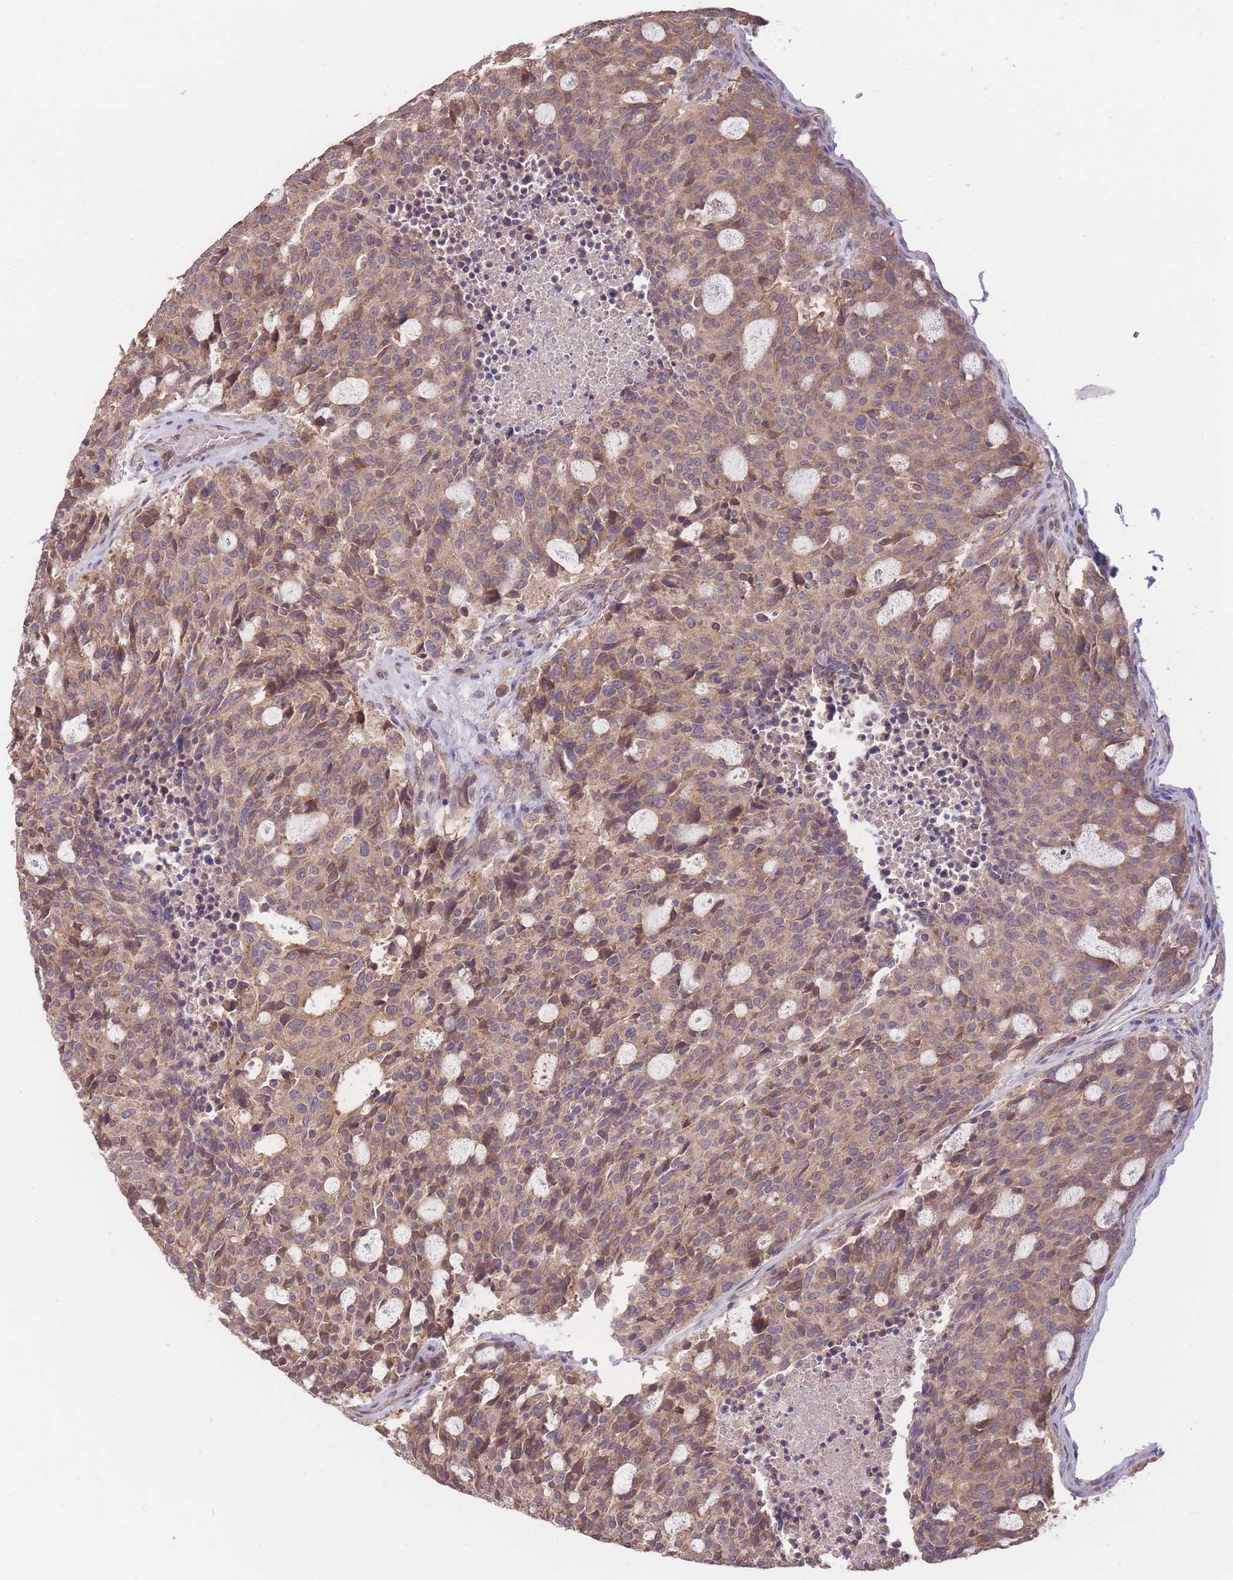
{"staining": {"intensity": "weak", "quantity": ">75%", "location": "cytoplasmic/membranous"}, "tissue": "carcinoid", "cell_type": "Tumor cells", "image_type": "cancer", "snomed": [{"axis": "morphology", "description": "Carcinoid, malignant, NOS"}, {"axis": "topography", "description": "Pancreas"}], "caption": "IHC (DAB (3,3'-diaminobenzidine)) staining of carcinoid exhibits weak cytoplasmic/membranous protein expression in about >75% of tumor cells.", "gene": "EEF1AKMT1", "patient": {"sex": "female", "age": 54}}